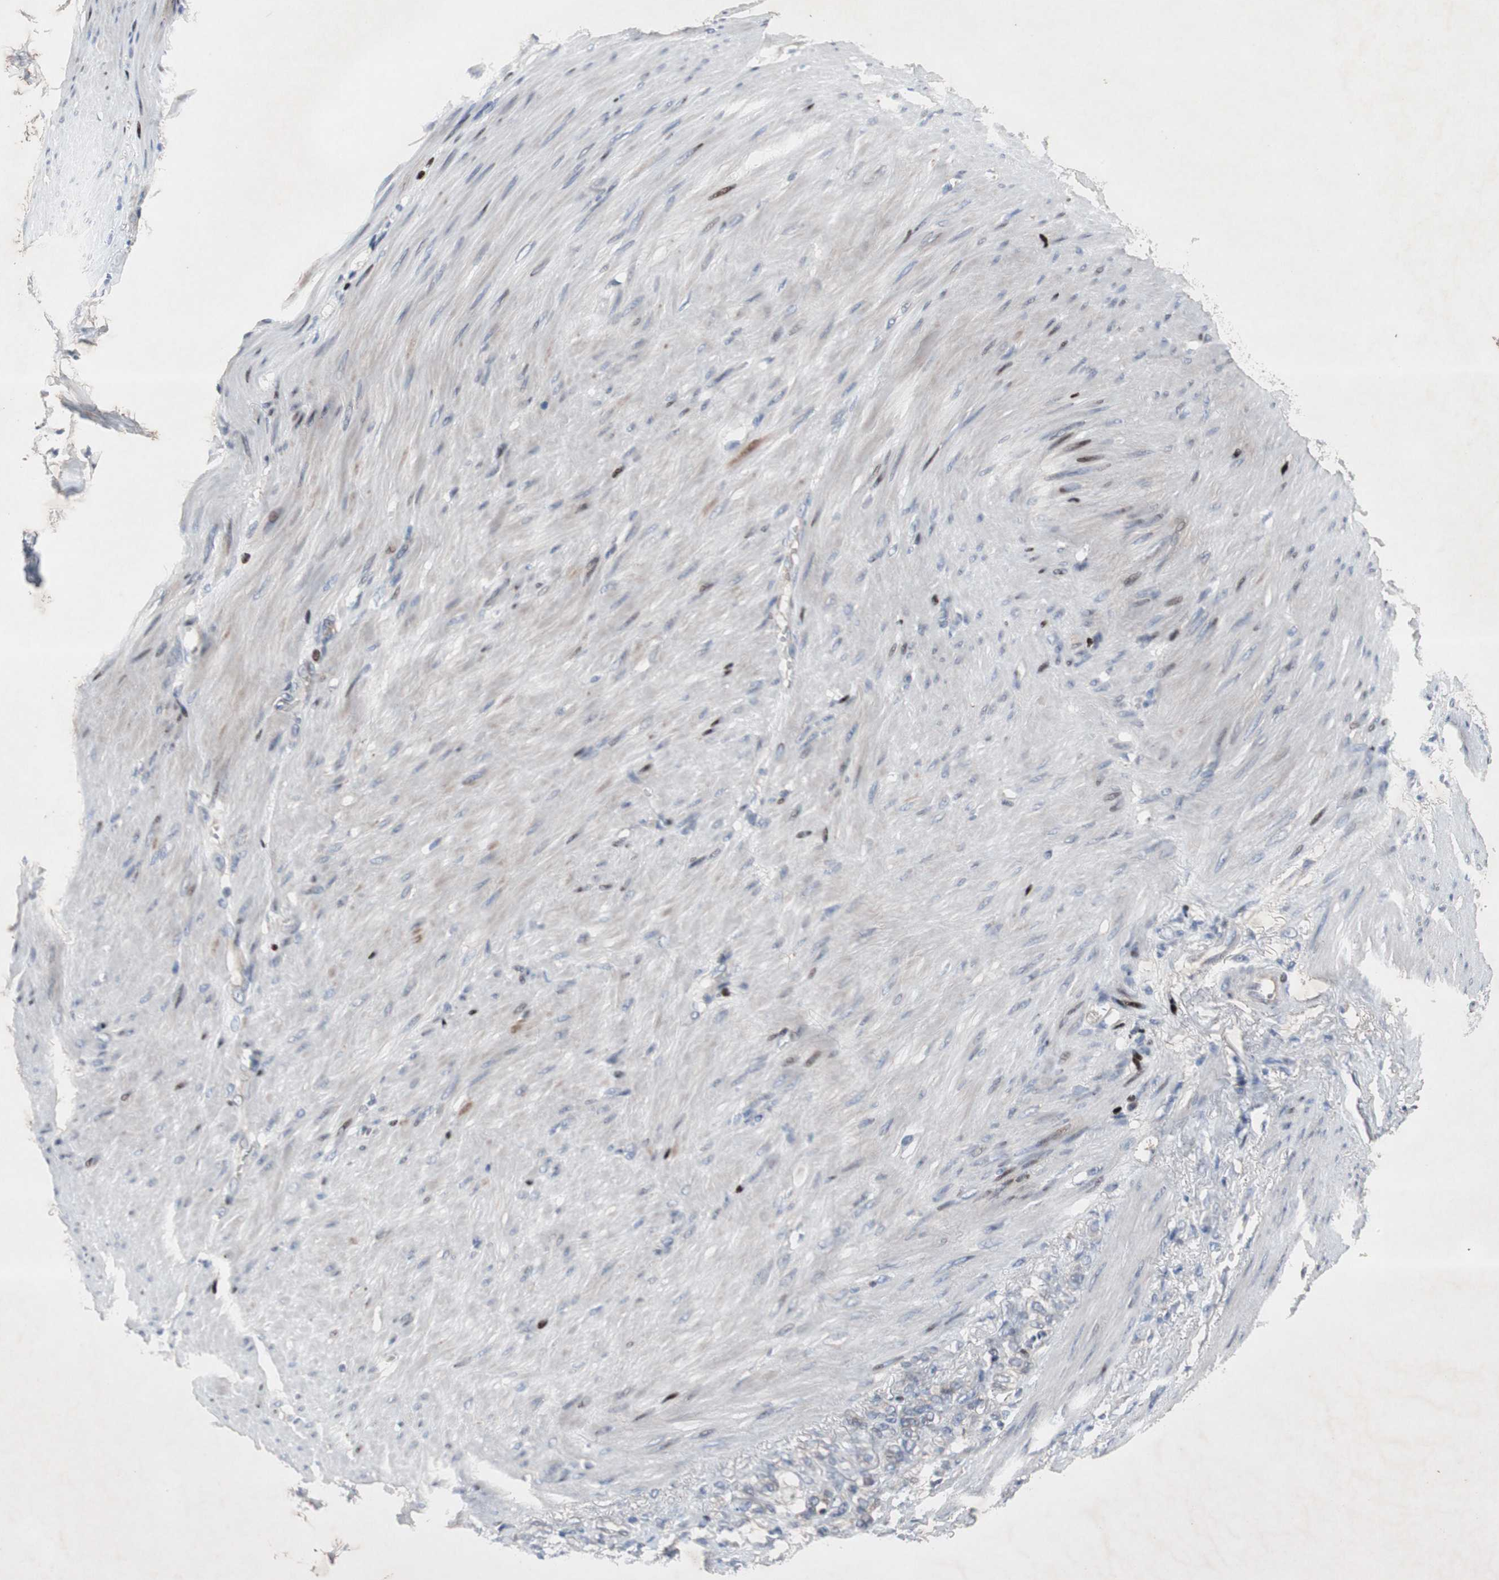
{"staining": {"intensity": "negative", "quantity": "none", "location": "none"}, "tissue": "stomach cancer", "cell_type": "Tumor cells", "image_type": "cancer", "snomed": [{"axis": "morphology", "description": "Adenocarcinoma, NOS"}, {"axis": "topography", "description": "Stomach"}], "caption": "Human stomach cancer stained for a protein using immunohistochemistry (IHC) reveals no expression in tumor cells.", "gene": "MUTYH", "patient": {"sex": "male", "age": 82}}